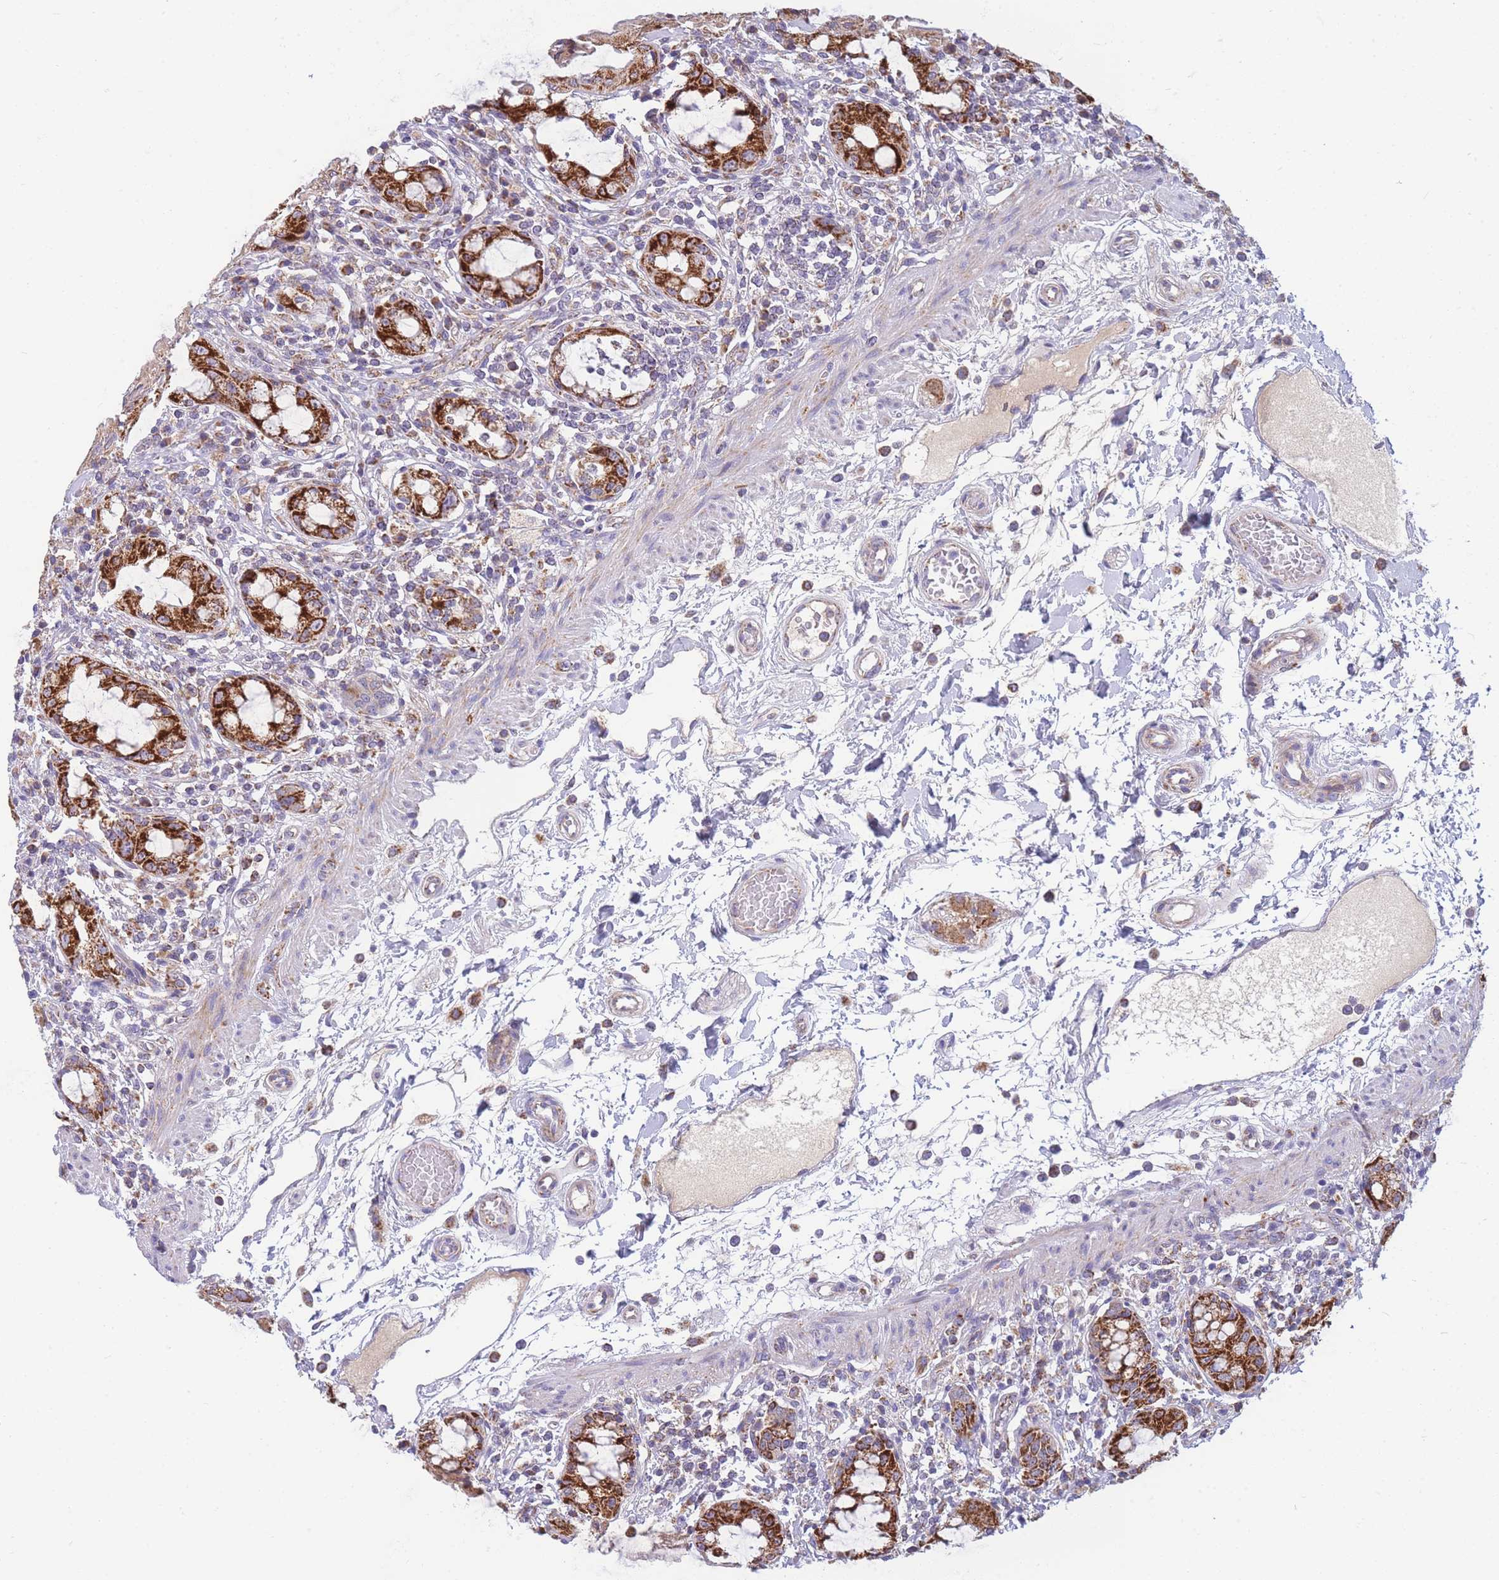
{"staining": {"intensity": "strong", "quantity": ">75%", "location": "cytoplasmic/membranous"}, "tissue": "rectum", "cell_type": "Glandular cells", "image_type": "normal", "snomed": [{"axis": "morphology", "description": "Normal tissue, NOS"}, {"axis": "topography", "description": "Rectum"}], "caption": "IHC image of normal rectum: human rectum stained using immunohistochemistry (IHC) displays high levels of strong protein expression localized specifically in the cytoplasmic/membranous of glandular cells, appearing as a cytoplasmic/membranous brown color.", "gene": "MRPS11", "patient": {"sex": "female", "age": 57}}